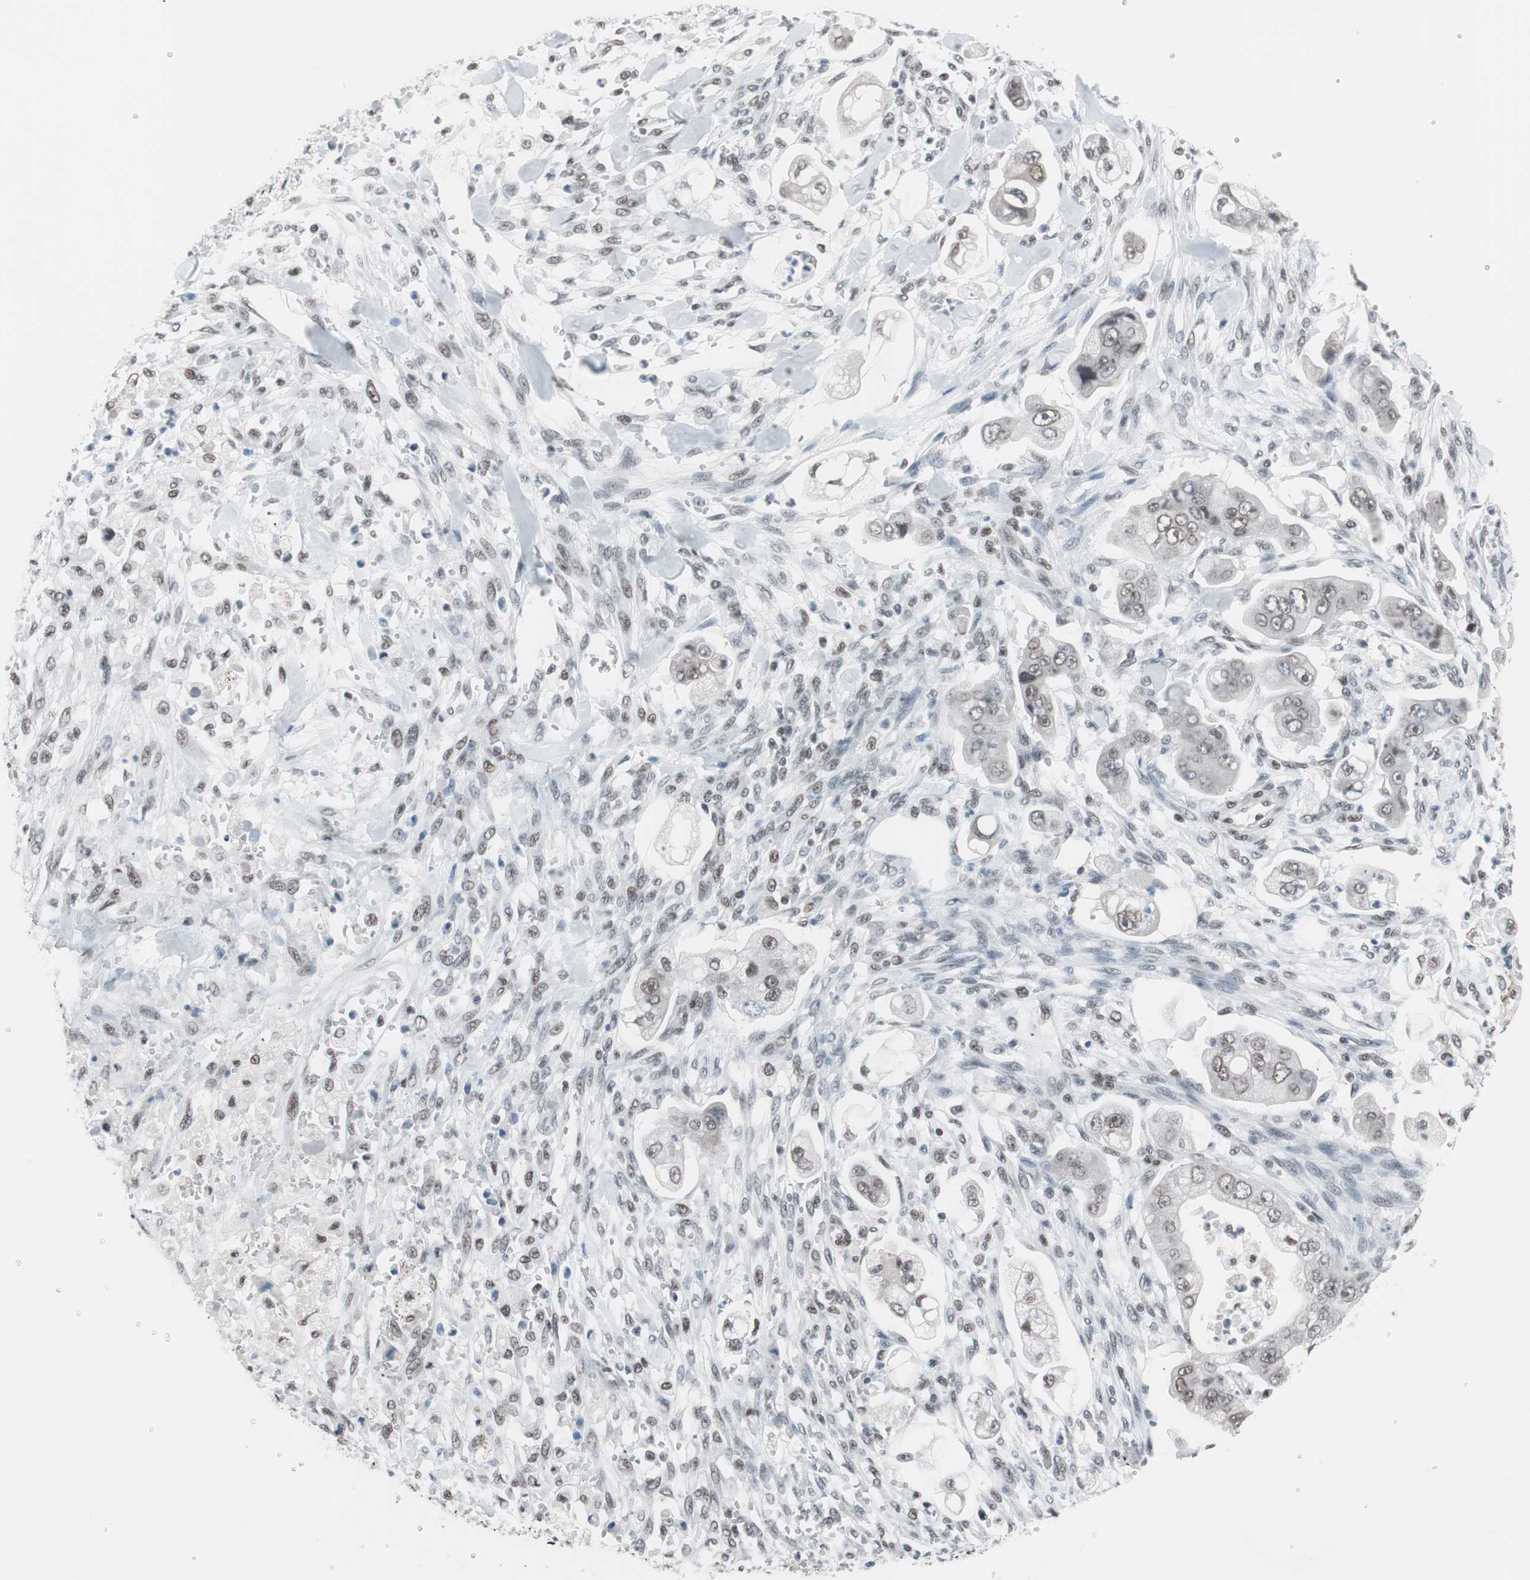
{"staining": {"intensity": "weak", "quantity": "25%-75%", "location": "nuclear"}, "tissue": "stomach cancer", "cell_type": "Tumor cells", "image_type": "cancer", "snomed": [{"axis": "morphology", "description": "Adenocarcinoma, NOS"}, {"axis": "topography", "description": "Stomach"}], "caption": "Weak nuclear expression for a protein is appreciated in about 25%-75% of tumor cells of adenocarcinoma (stomach) using immunohistochemistry (IHC).", "gene": "ARID1A", "patient": {"sex": "male", "age": 62}}